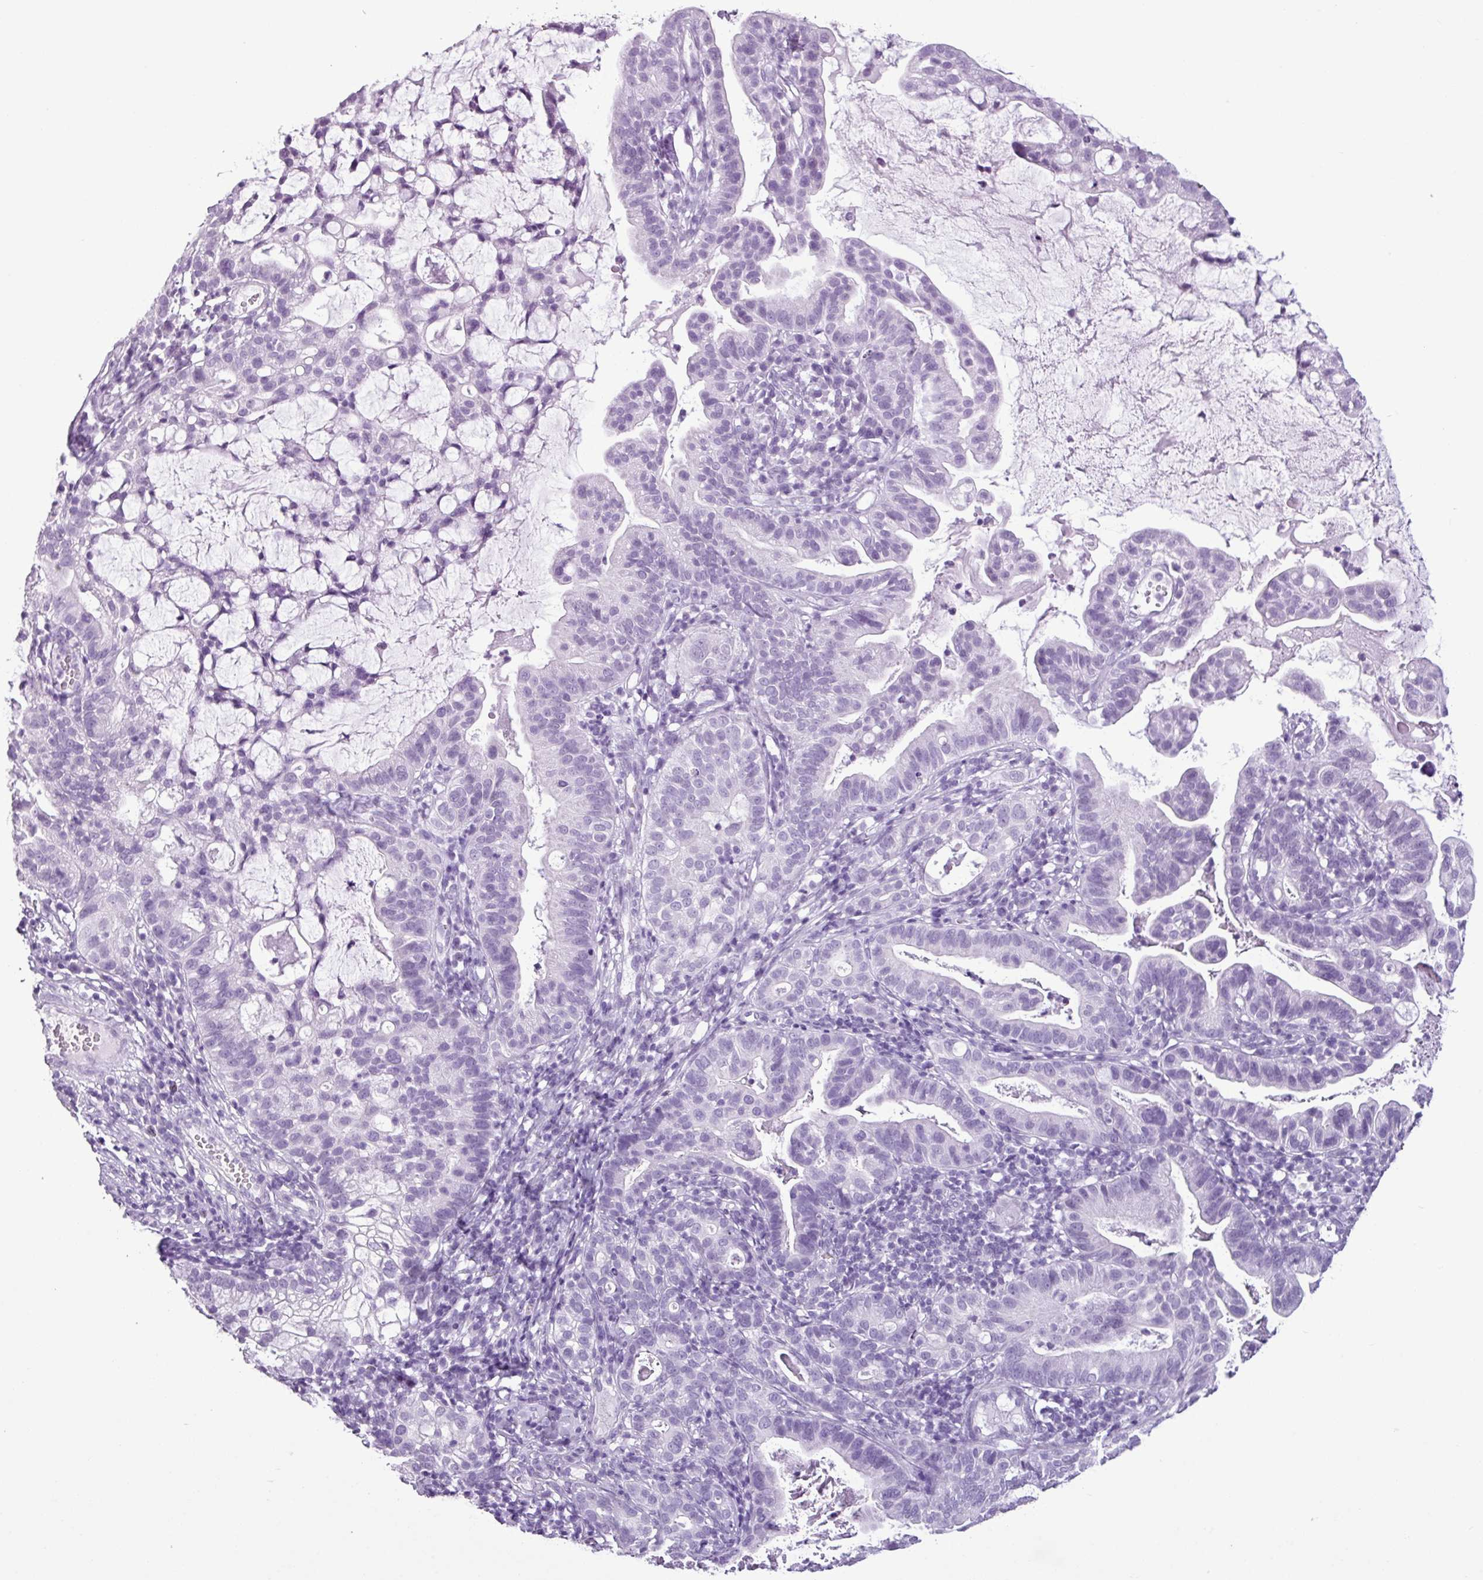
{"staining": {"intensity": "negative", "quantity": "none", "location": "none"}, "tissue": "cervical cancer", "cell_type": "Tumor cells", "image_type": "cancer", "snomed": [{"axis": "morphology", "description": "Adenocarcinoma, NOS"}, {"axis": "topography", "description": "Cervix"}], "caption": "Micrograph shows no protein expression in tumor cells of cervical cancer (adenocarcinoma) tissue.", "gene": "SCT", "patient": {"sex": "female", "age": 41}}